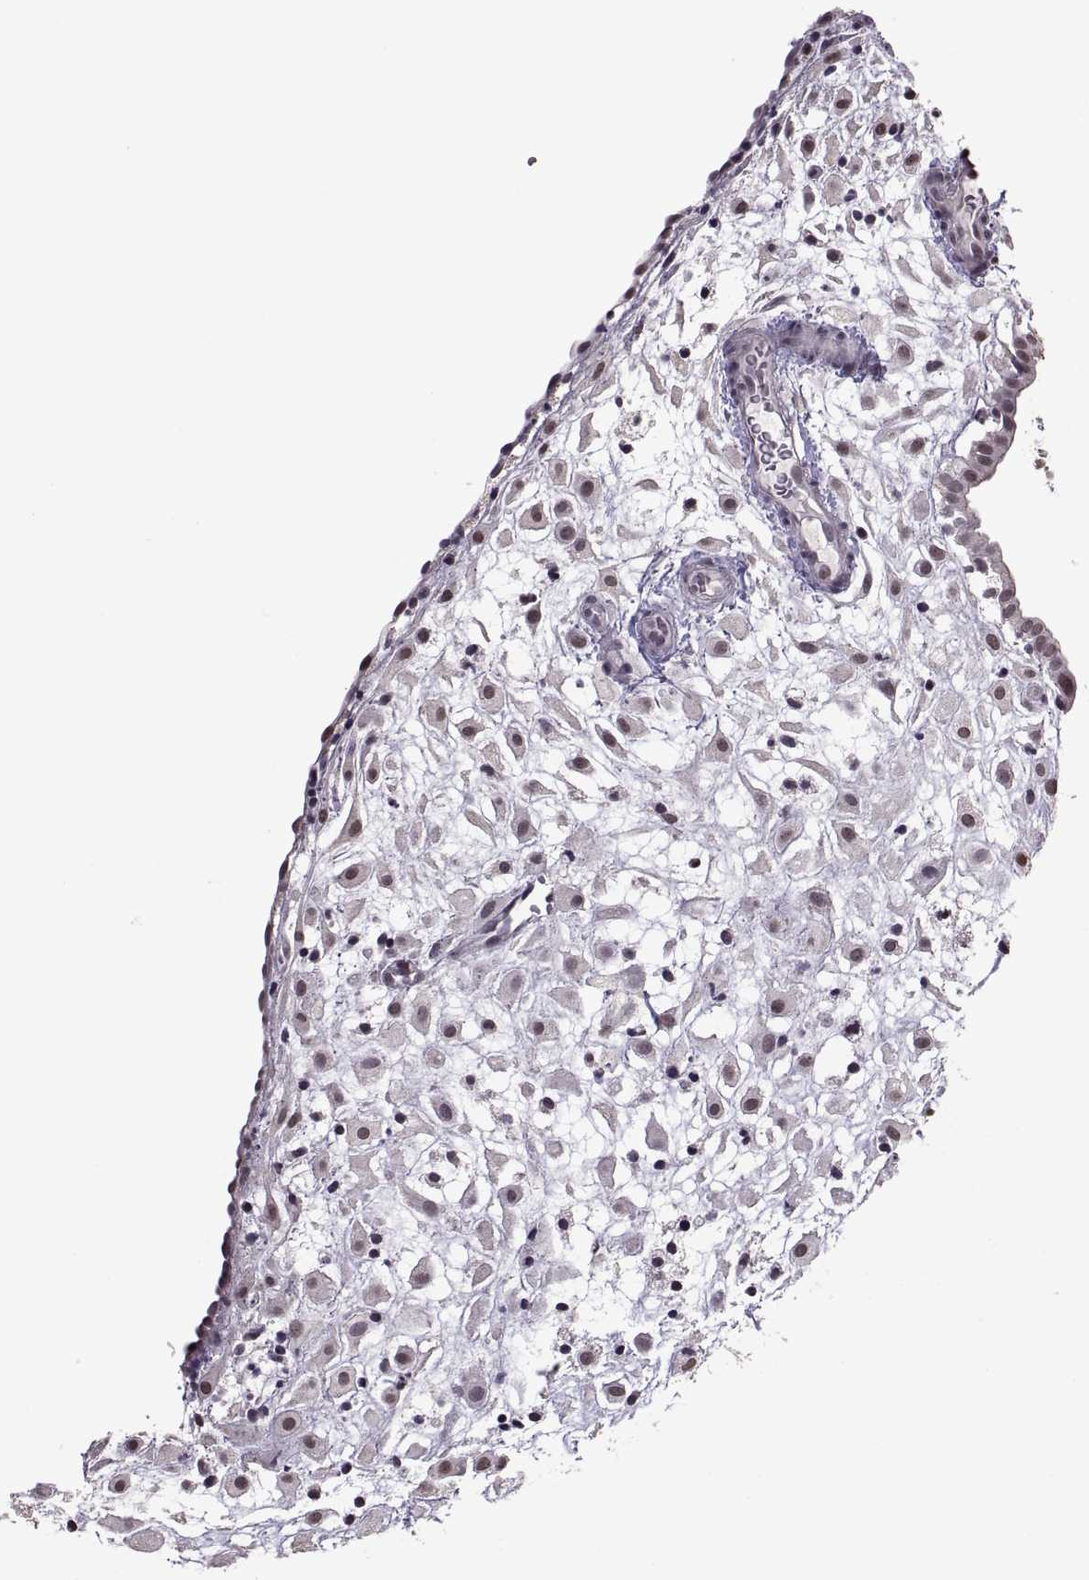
{"staining": {"intensity": "weak", "quantity": "25%-75%", "location": "nuclear"}, "tissue": "placenta", "cell_type": "Decidual cells", "image_type": "normal", "snomed": [{"axis": "morphology", "description": "Normal tissue, NOS"}, {"axis": "topography", "description": "Placenta"}], "caption": "Immunohistochemistry (IHC) staining of benign placenta, which demonstrates low levels of weak nuclear staining in approximately 25%-75% of decidual cells indicating weak nuclear protein staining. The staining was performed using DAB (3,3'-diaminobenzidine) (brown) for protein detection and nuclei were counterstained in hematoxylin (blue).", "gene": "PALS1", "patient": {"sex": "female", "age": 24}}